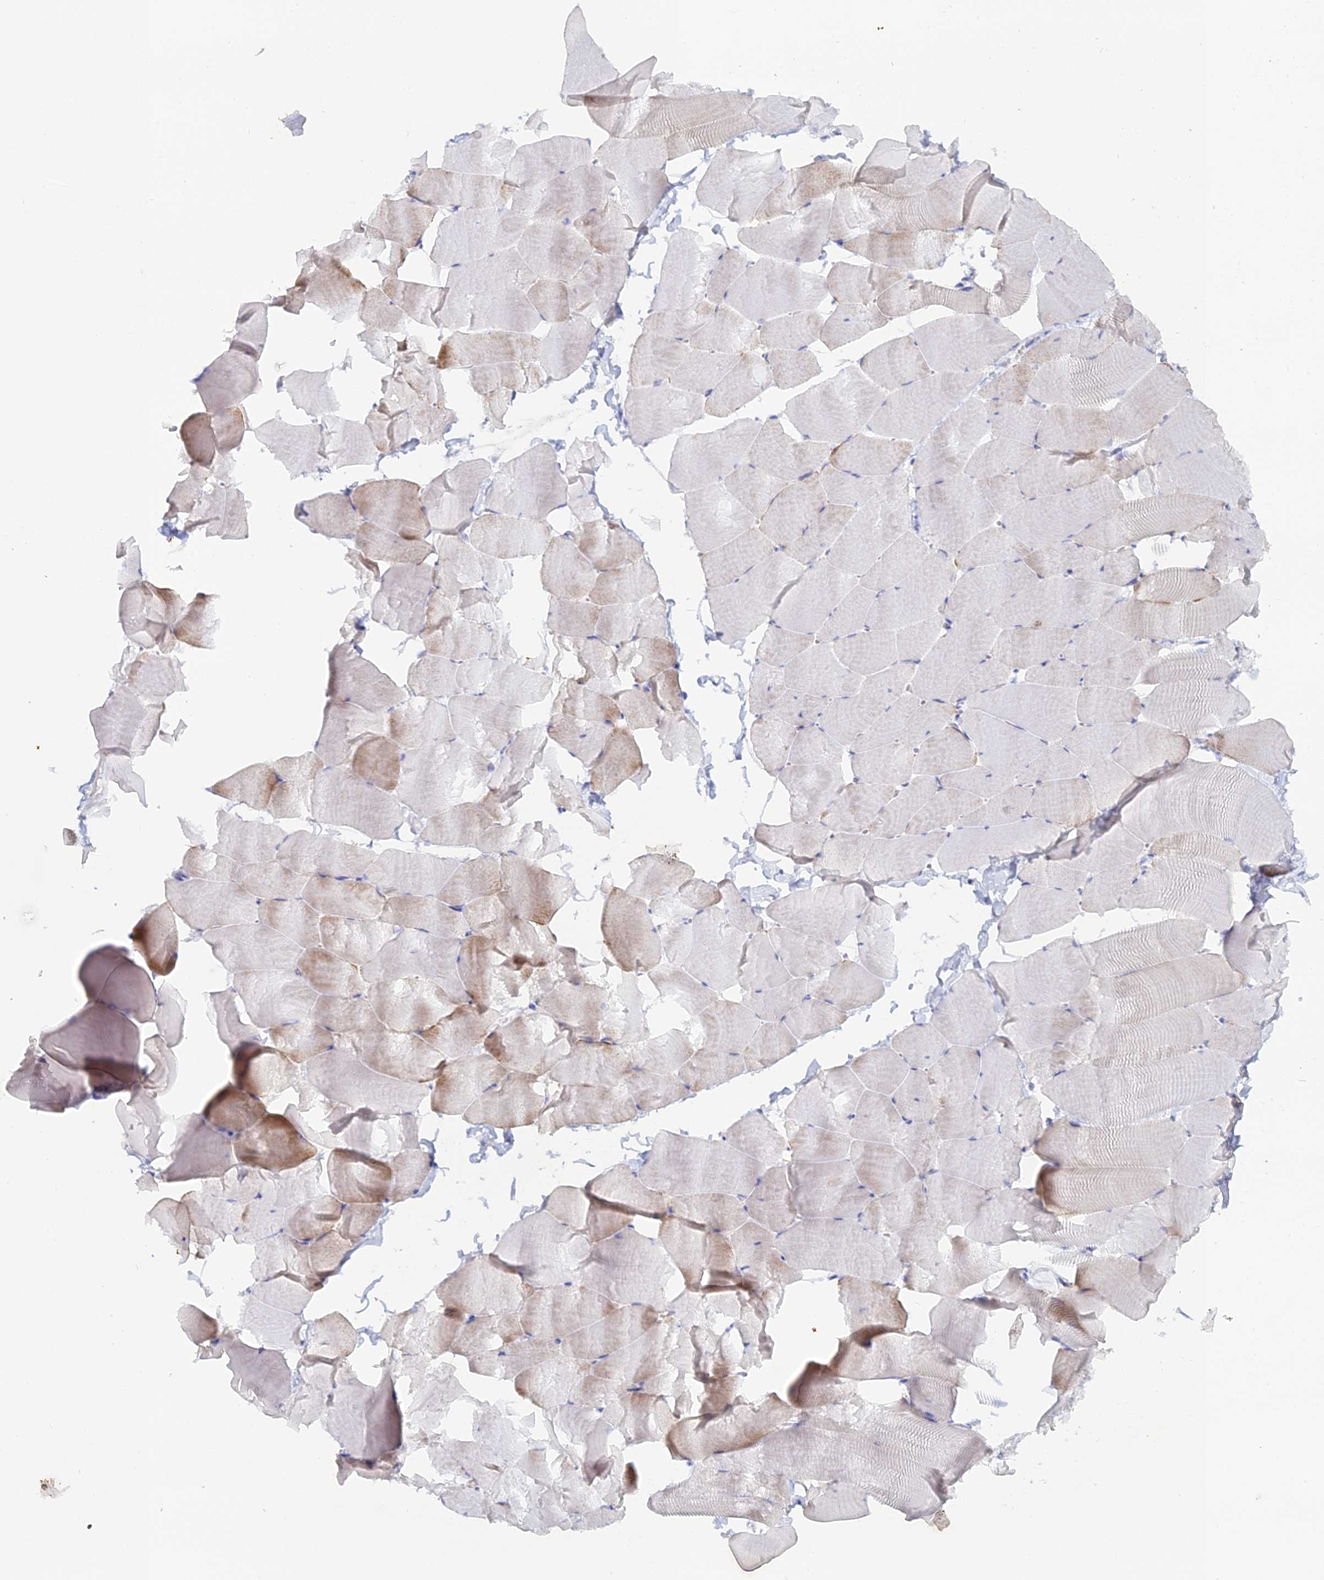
{"staining": {"intensity": "weak", "quantity": "<25%", "location": "cytoplasmic/membranous"}, "tissue": "skeletal muscle", "cell_type": "Myocytes", "image_type": "normal", "snomed": [{"axis": "morphology", "description": "Normal tissue, NOS"}, {"axis": "topography", "description": "Skeletal muscle"}], "caption": "Immunohistochemistry image of benign skeletal muscle: human skeletal muscle stained with DAB shows no significant protein expression in myocytes. The staining is performed using DAB (3,3'-diaminobenzidine) brown chromogen with nuclei counter-stained in using hematoxylin.", "gene": "DHX34", "patient": {"sex": "male", "age": 25}}